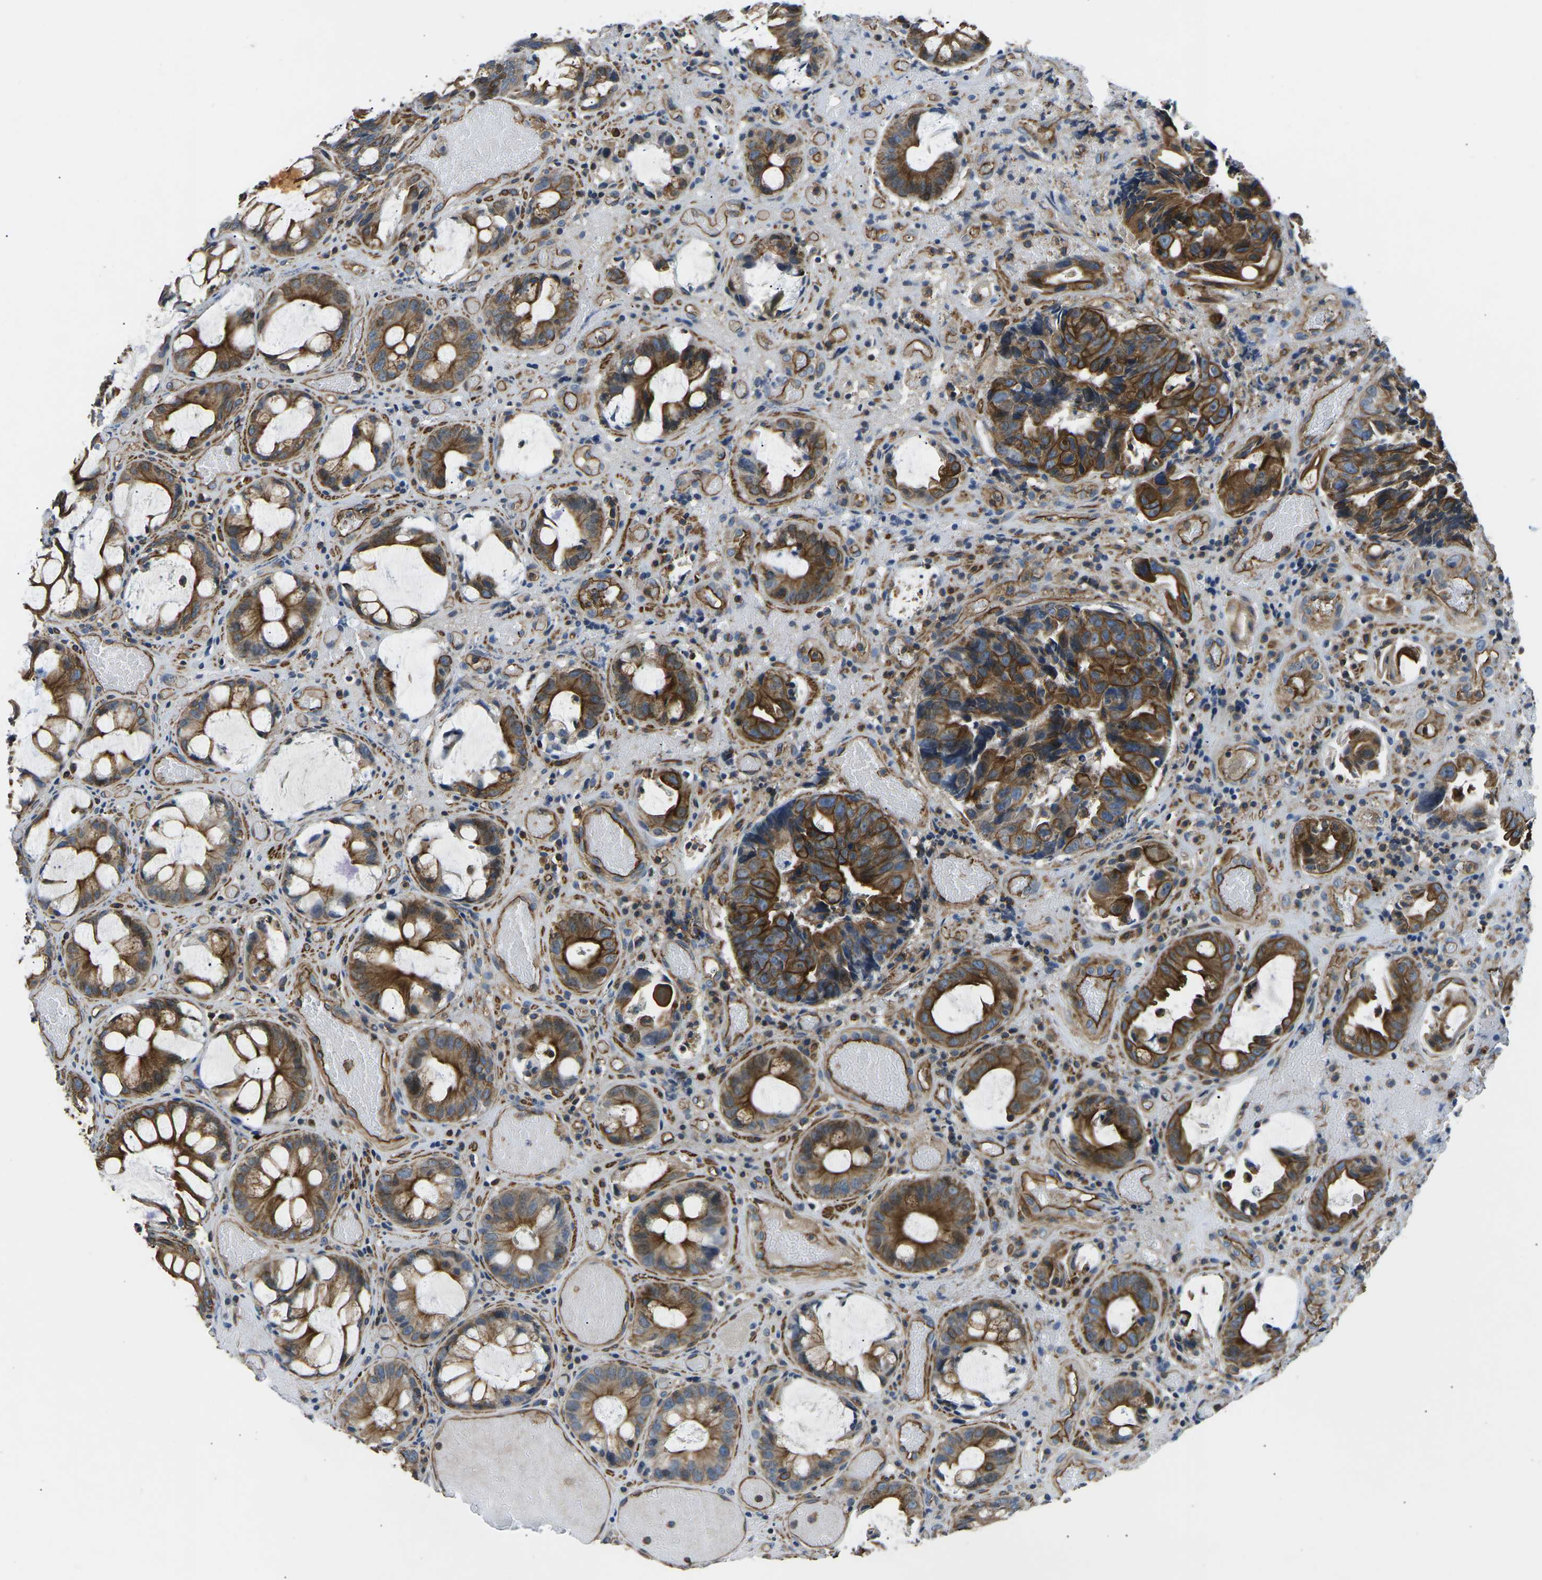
{"staining": {"intensity": "strong", "quantity": ">75%", "location": "cytoplasmic/membranous"}, "tissue": "colorectal cancer", "cell_type": "Tumor cells", "image_type": "cancer", "snomed": [{"axis": "morphology", "description": "Adenocarcinoma, NOS"}, {"axis": "topography", "description": "Colon"}], "caption": "This is an image of immunohistochemistry staining of colorectal cancer (adenocarcinoma), which shows strong positivity in the cytoplasmic/membranous of tumor cells.", "gene": "KCNJ15", "patient": {"sex": "female", "age": 57}}